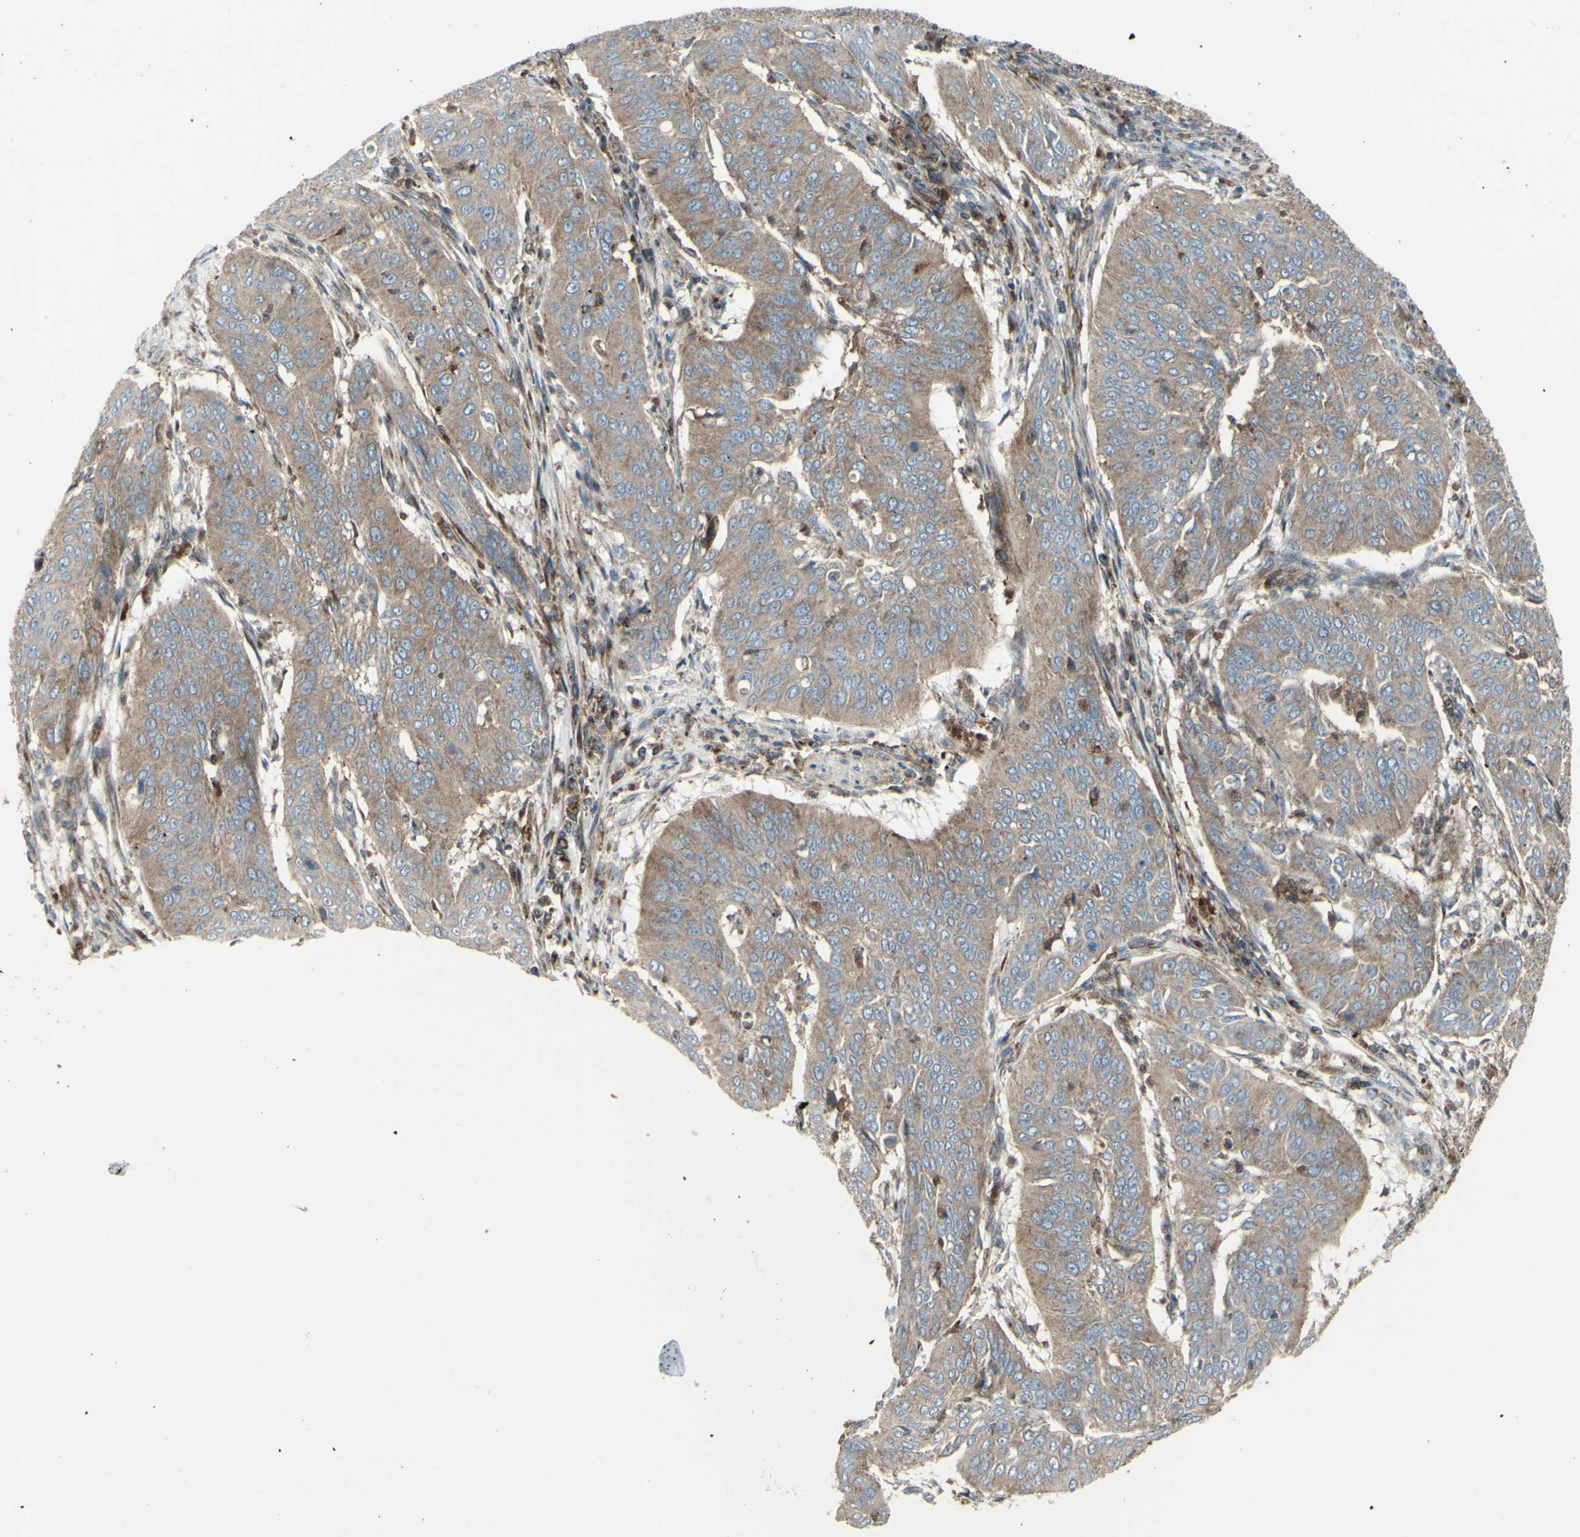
{"staining": {"intensity": "moderate", "quantity": ">75%", "location": "cytoplasmic/membranous"}, "tissue": "cervical cancer", "cell_type": "Tumor cells", "image_type": "cancer", "snomed": [{"axis": "morphology", "description": "Normal tissue, NOS"}, {"axis": "morphology", "description": "Squamous cell carcinoma, NOS"}, {"axis": "topography", "description": "Cervix"}], "caption": "Immunohistochemistry (IHC) histopathology image of neoplastic tissue: human cervical cancer (squamous cell carcinoma) stained using immunohistochemistry (IHC) reveals medium levels of moderate protein expression localized specifically in the cytoplasmic/membranous of tumor cells, appearing as a cytoplasmic/membranous brown color.", "gene": "NAPA", "patient": {"sex": "female", "age": 39}}